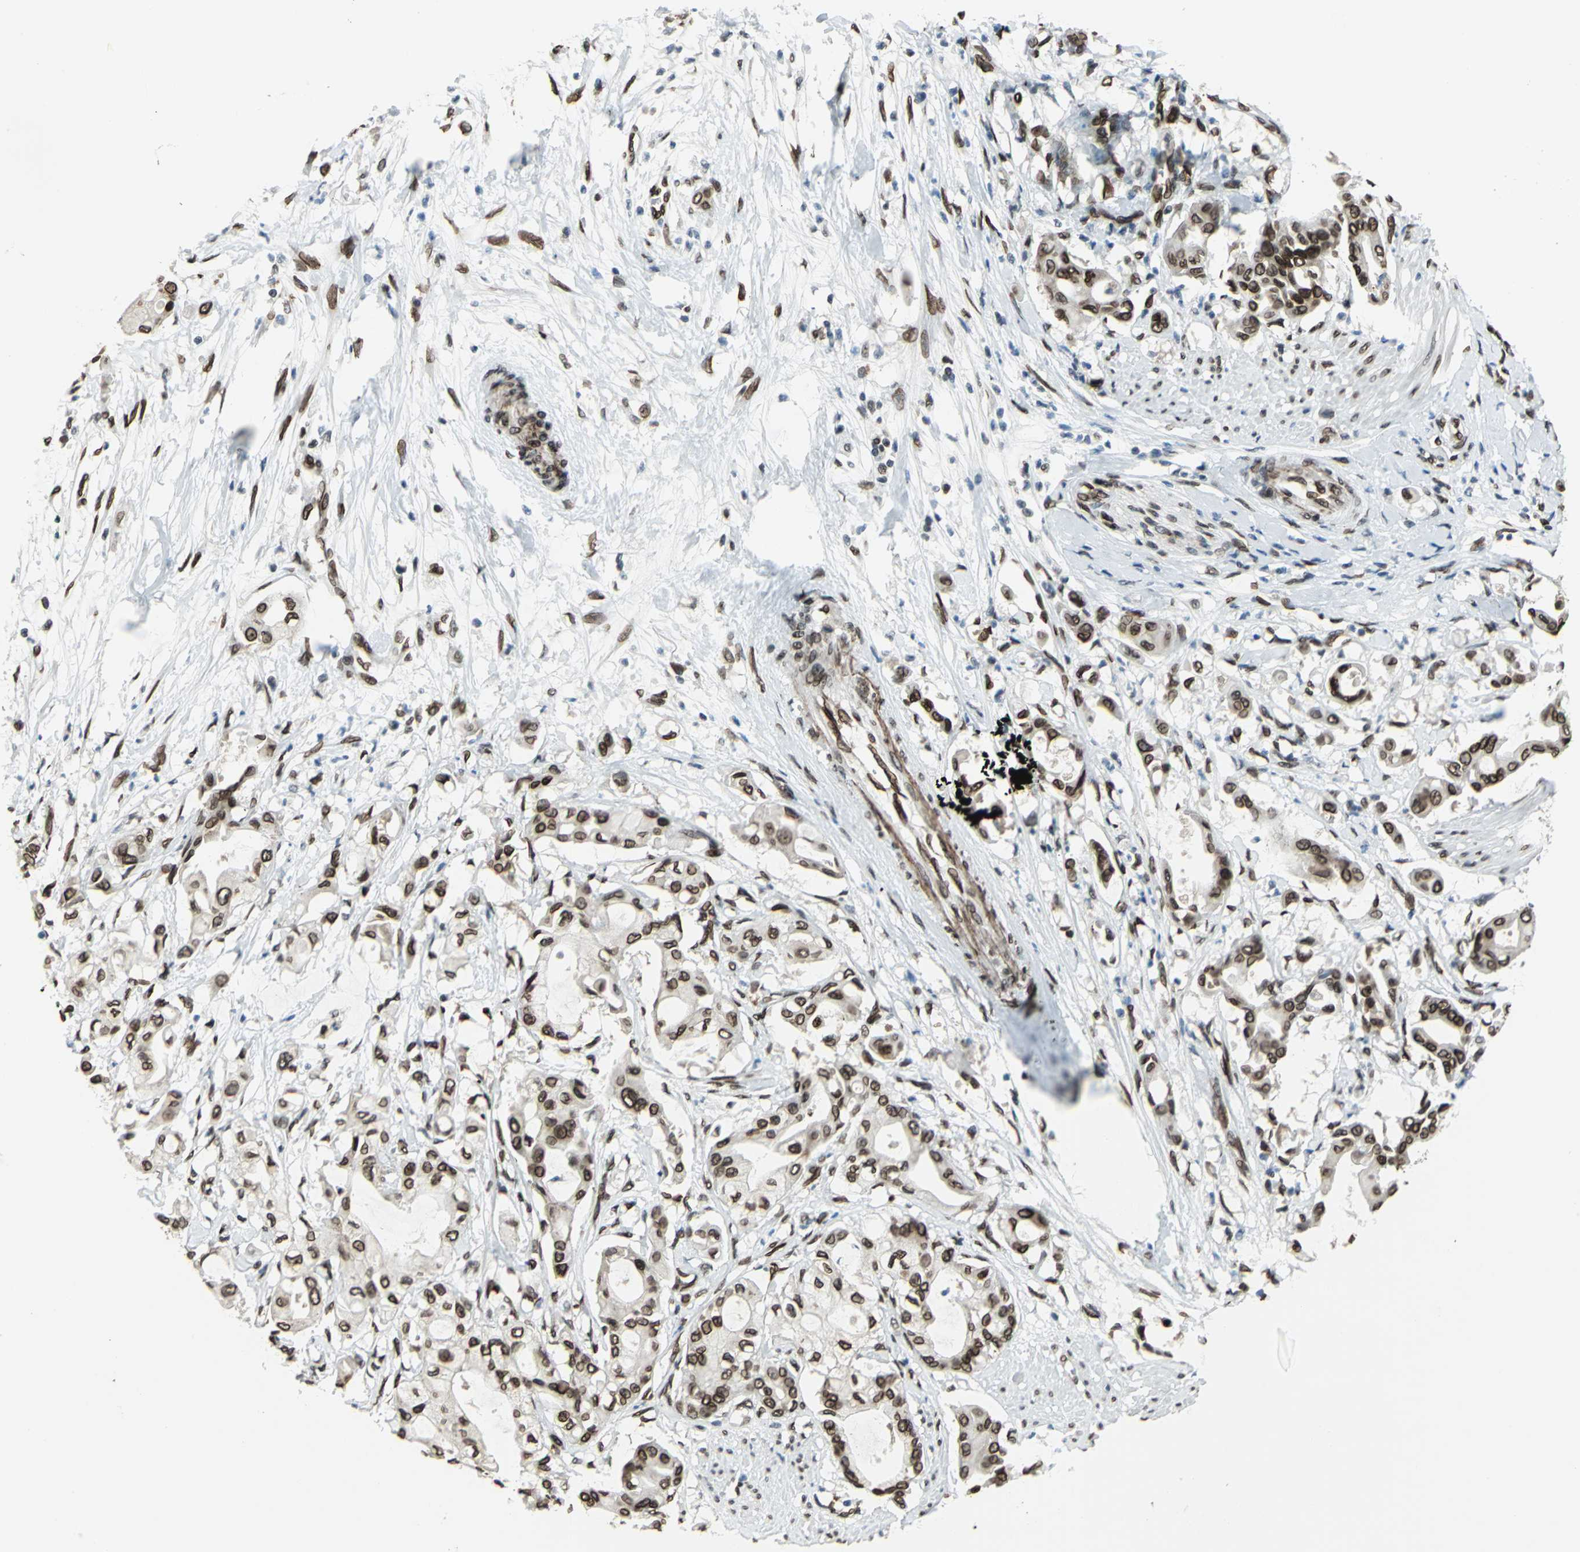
{"staining": {"intensity": "strong", "quantity": ">75%", "location": "cytoplasmic/membranous,nuclear"}, "tissue": "pancreatic cancer", "cell_type": "Tumor cells", "image_type": "cancer", "snomed": [{"axis": "morphology", "description": "Adenocarcinoma, NOS"}, {"axis": "morphology", "description": "Adenocarcinoma, metastatic, NOS"}, {"axis": "topography", "description": "Lymph node"}, {"axis": "topography", "description": "Pancreas"}, {"axis": "topography", "description": "Duodenum"}], "caption": "Protein staining by IHC demonstrates strong cytoplasmic/membranous and nuclear positivity in about >75% of tumor cells in pancreatic adenocarcinoma. Using DAB (3,3'-diaminobenzidine) (brown) and hematoxylin (blue) stains, captured at high magnification using brightfield microscopy.", "gene": "ISY1", "patient": {"sex": "female", "age": 64}}